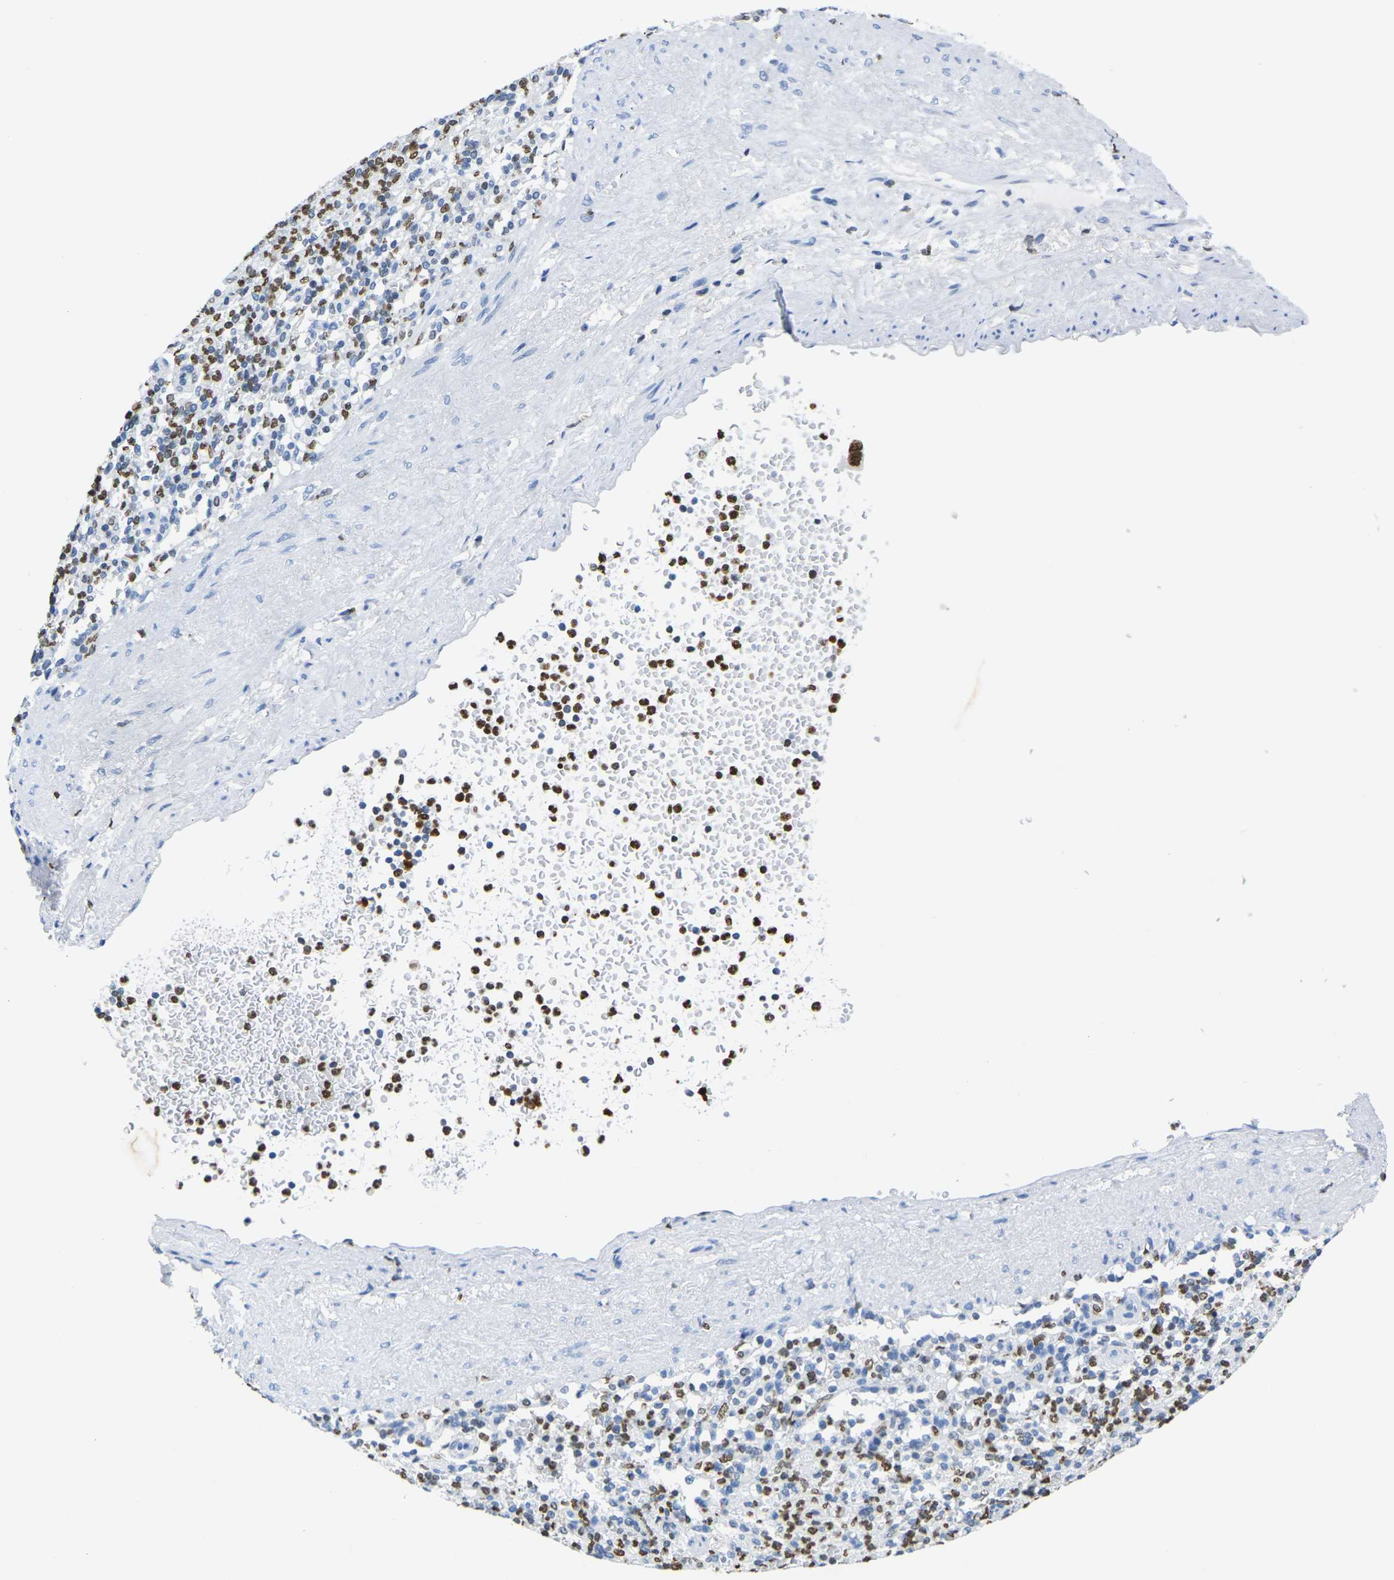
{"staining": {"intensity": "strong", "quantity": "25%-75%", "location": "nuclear"}, "tissue": "spleen", "cell_type": "Cells in red pulp", "image_type": "normal", "snomed": [{"axis": "morphology", "description": "Normal tissue, NOS"}, {"axis": "topography", "description": "Spleen"}], "caption": "An image of spleen stained for a protein reveals strong nuclear brown staining in cells in red pulp. (Brightfield microscopy of DAB IHC at high magnification).", "gene": "DRAXIN", "patient": {"sex": "female", "age": 74}}